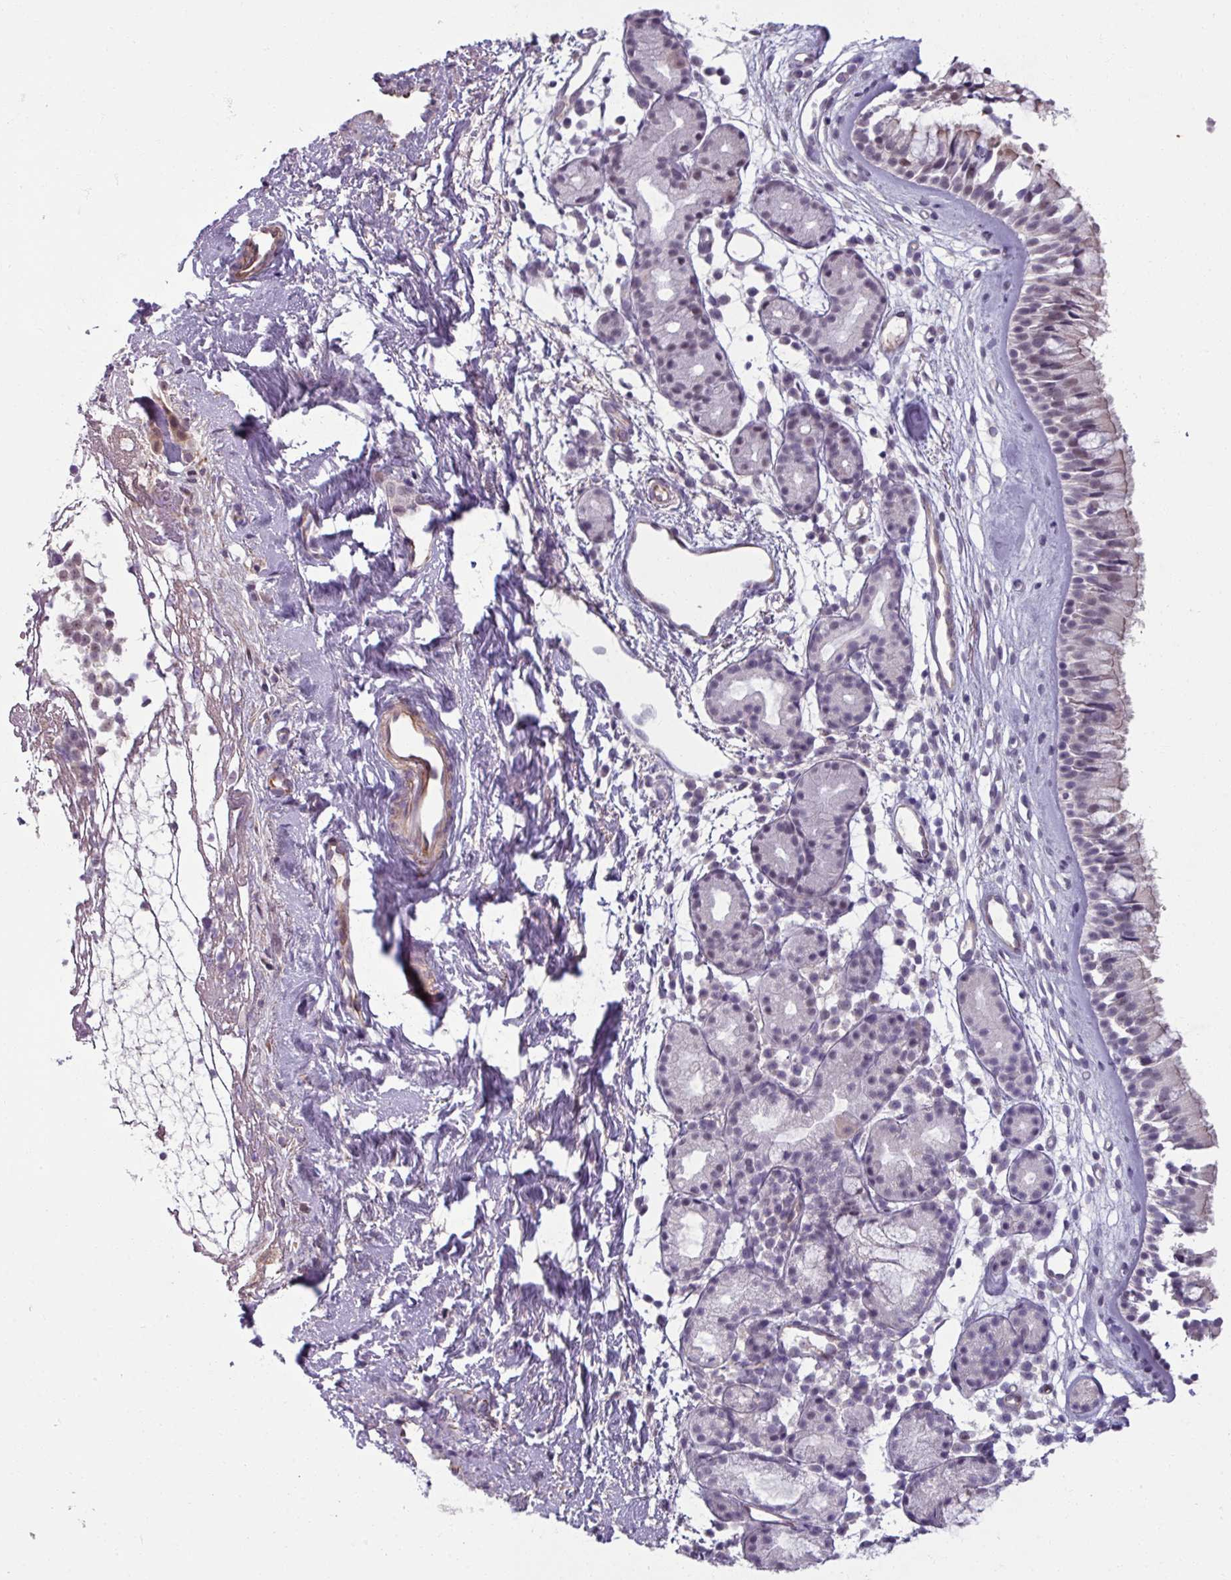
{"staining": {"intensity": "weak", "quantity": "25%-75%", "location": "nuclear"}, "tissue": "nasopharynx", "cell_type": "Respiratory epithelial cells", "image_type": "normal", "snomed": [{"axis": "morphology", "description": "Normal tissue, NOS"}, {"axis": "topography", "description": "Nasopharynx"}], "caption": "IHC micrograph of unremarkable nasopharynx: human nasopharynx stained using immunohistochemistry (IHC) reveals low levels of weak protein expression localized specifically in the nuclear of respiratory epithelial cells, appearing as a nuclear brown color.", "gene": "UVSSA", "patient": {"sex": "male", "age": 82}}